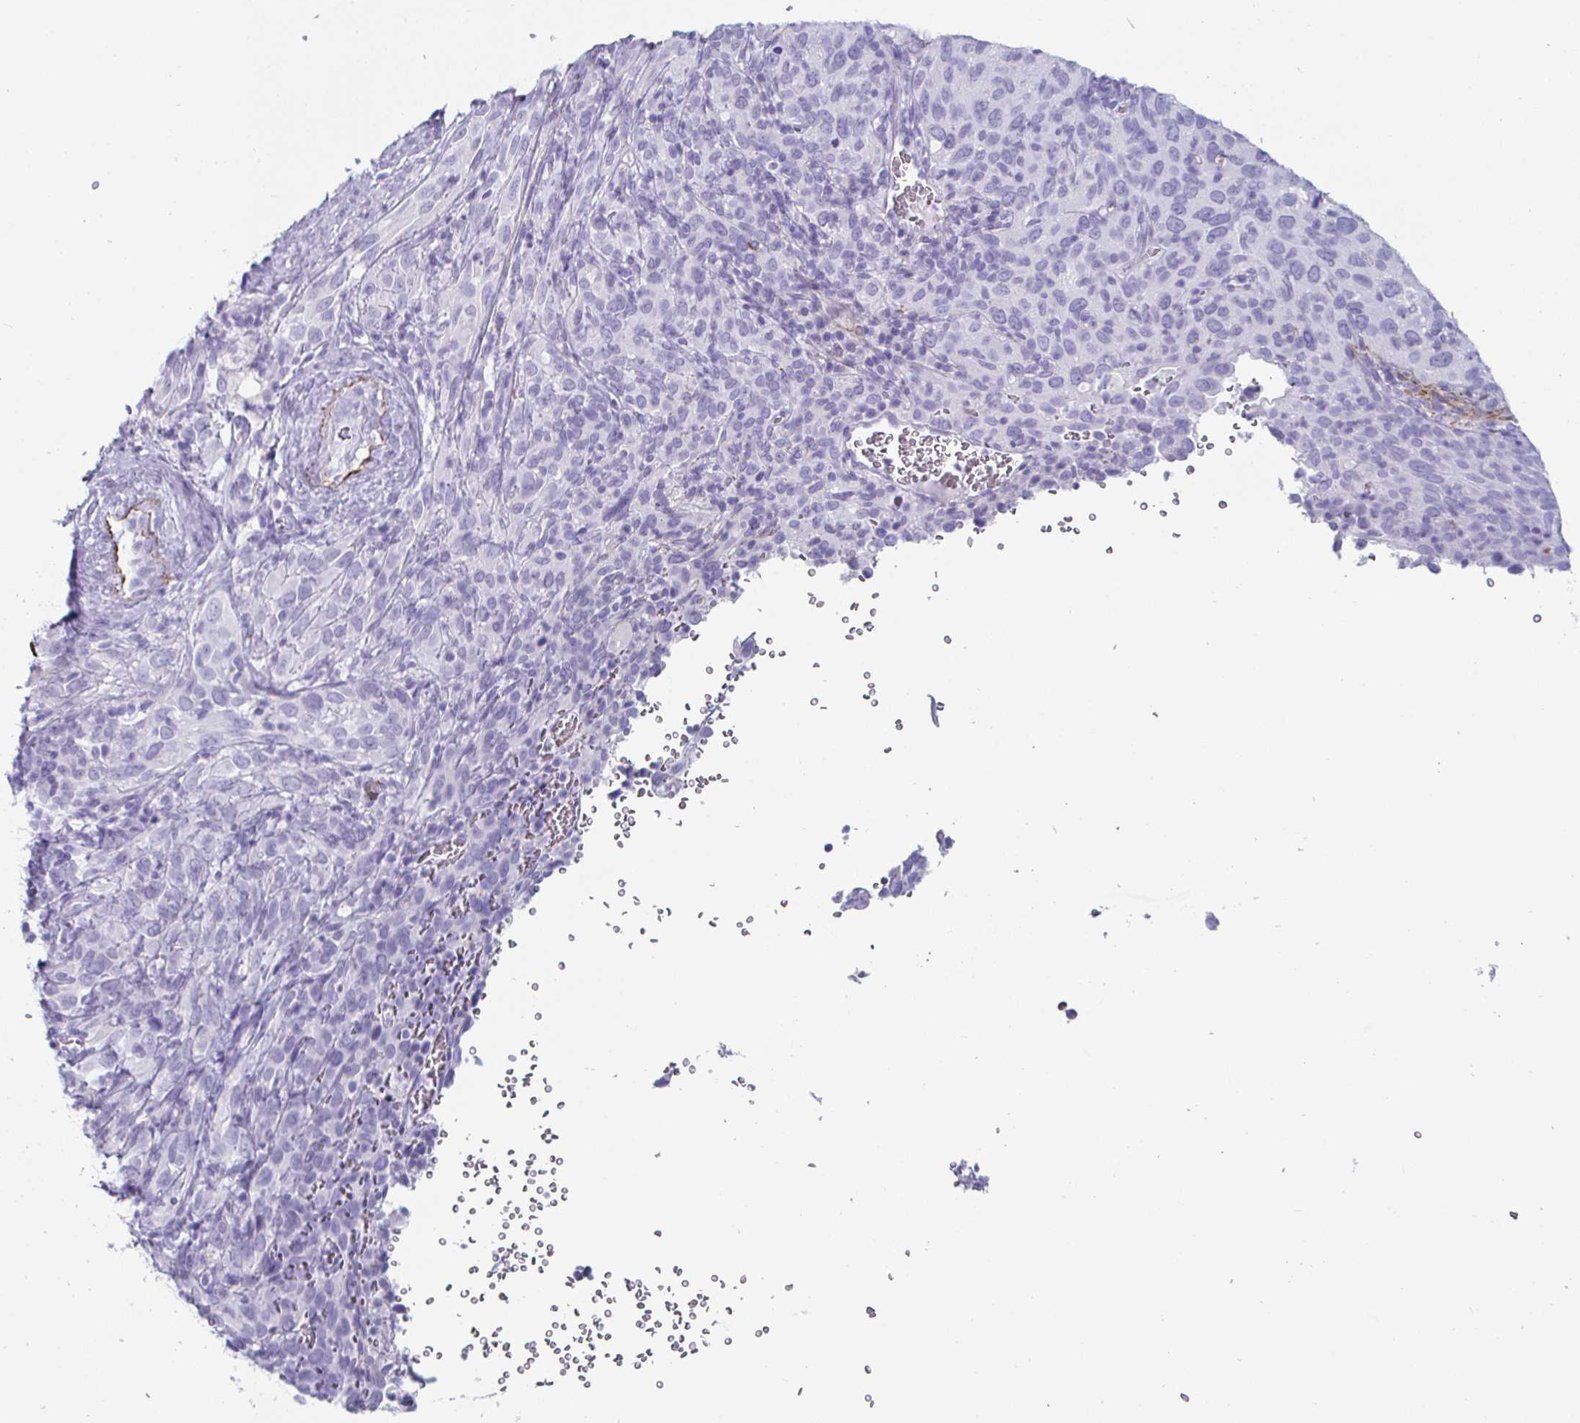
{"staining": {"intensity": "negative", "quantity": "none", "location": "none"}, "tissue": "cervical cancer", "cell_type": "Tumor cells", "image_type": "cancer", "snomed": [{"axis": "morphology", "description": "Normal tissue, NOS"}, {"axis": "morphology", "description": "Squamous cell carcinoma, NOS"}, {"axis": "topography", "description": "Cervix"}], "caption": "Tumor cells are negative for protein expression in human squamous cell carcinoma (cervical).", "gene": "CREG2", "patient": {"sex": "female", "age": 51}}